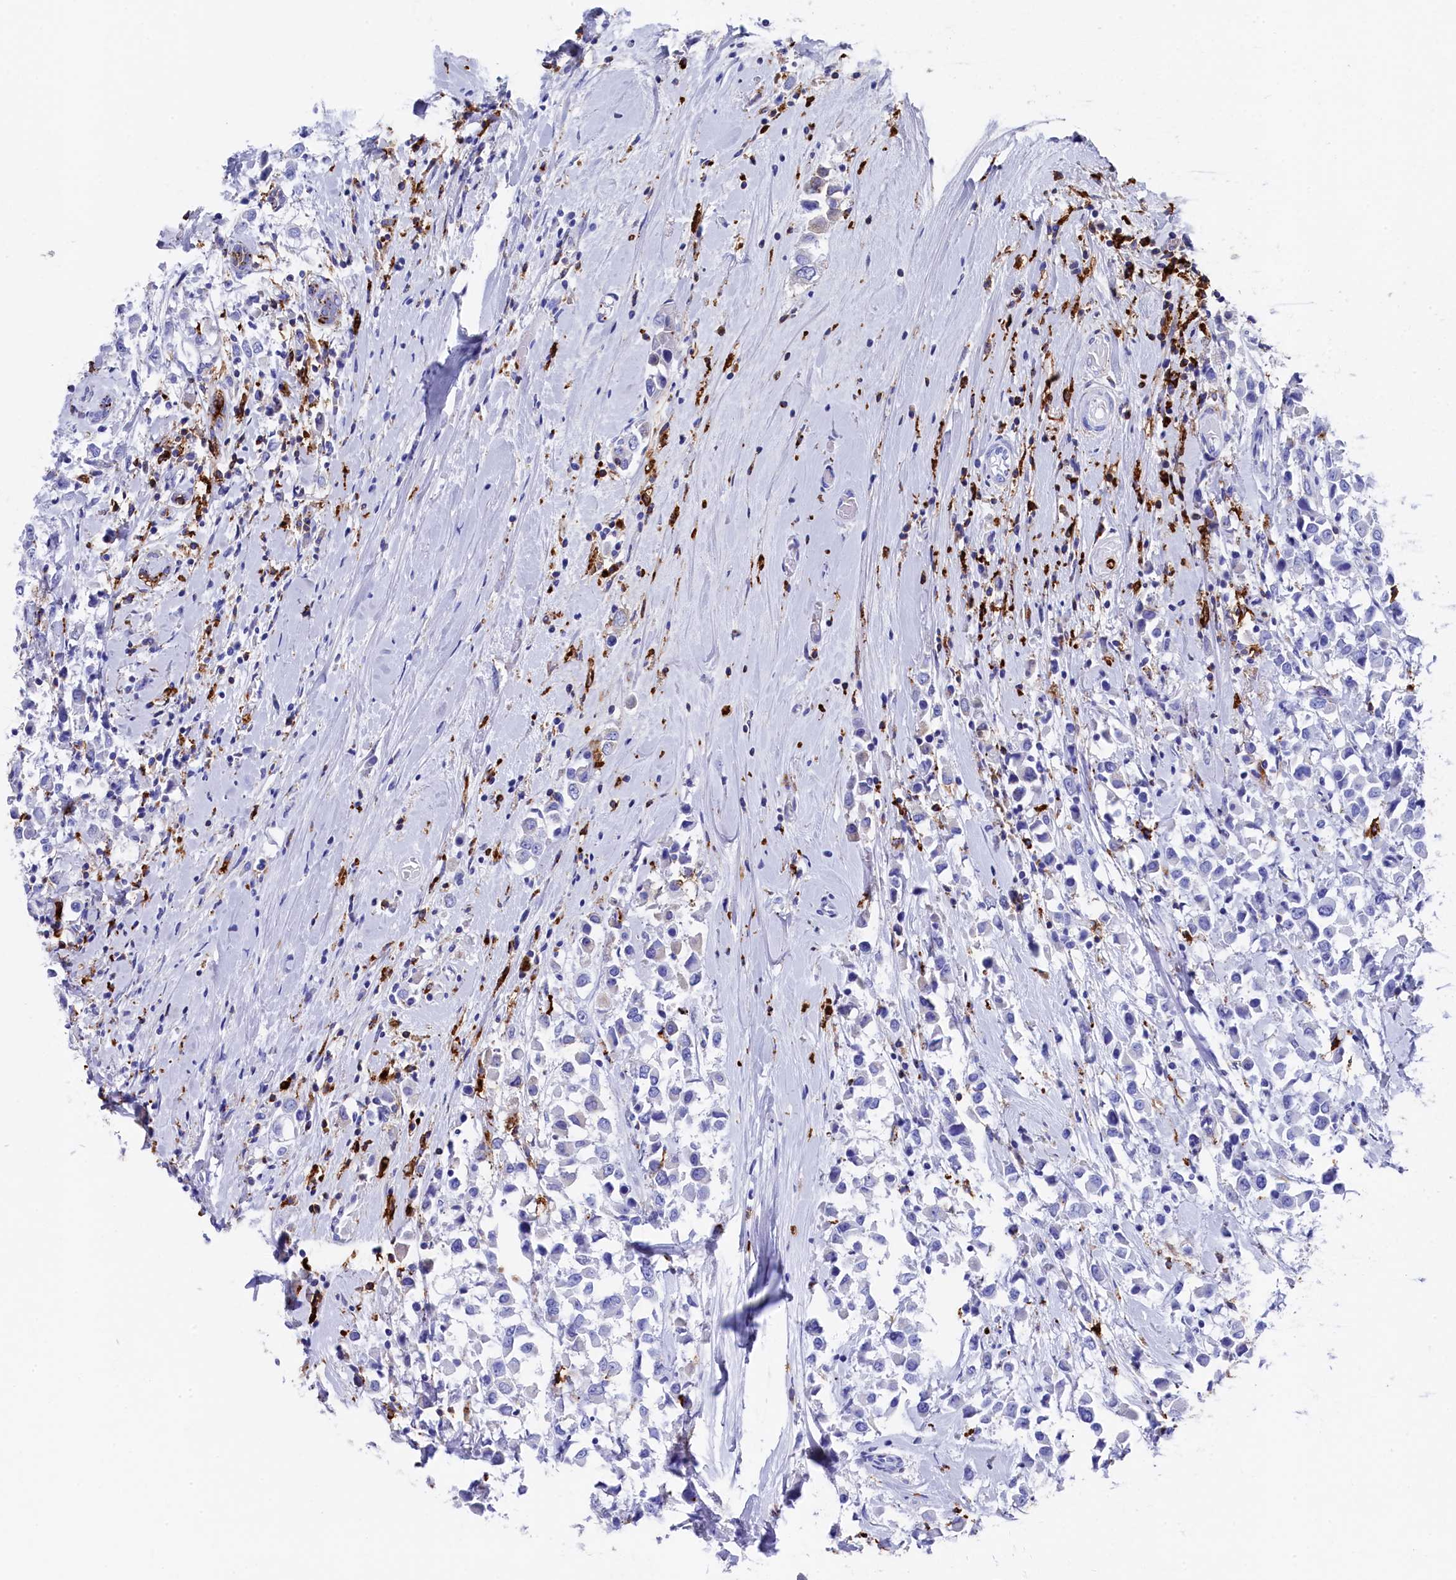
{"staining": {"intensity": "negative", "quantity": "none", "location": "none"}, "tissue": "breast cancer", "cell_type": "Tumor cells", "image_type": "cancer", "snomed": [{"axis": "morphology", "description": "Duct carcinoma"}, {"axis": "topography", "description": "Breast"}], "caption": "Breast infiltrating ductal carcinoma stained for a protein using immunohistochemistry displays no staining tumor cells.", "gene": "PLAC8", "patient": {"sex": "female", "age": 61}}